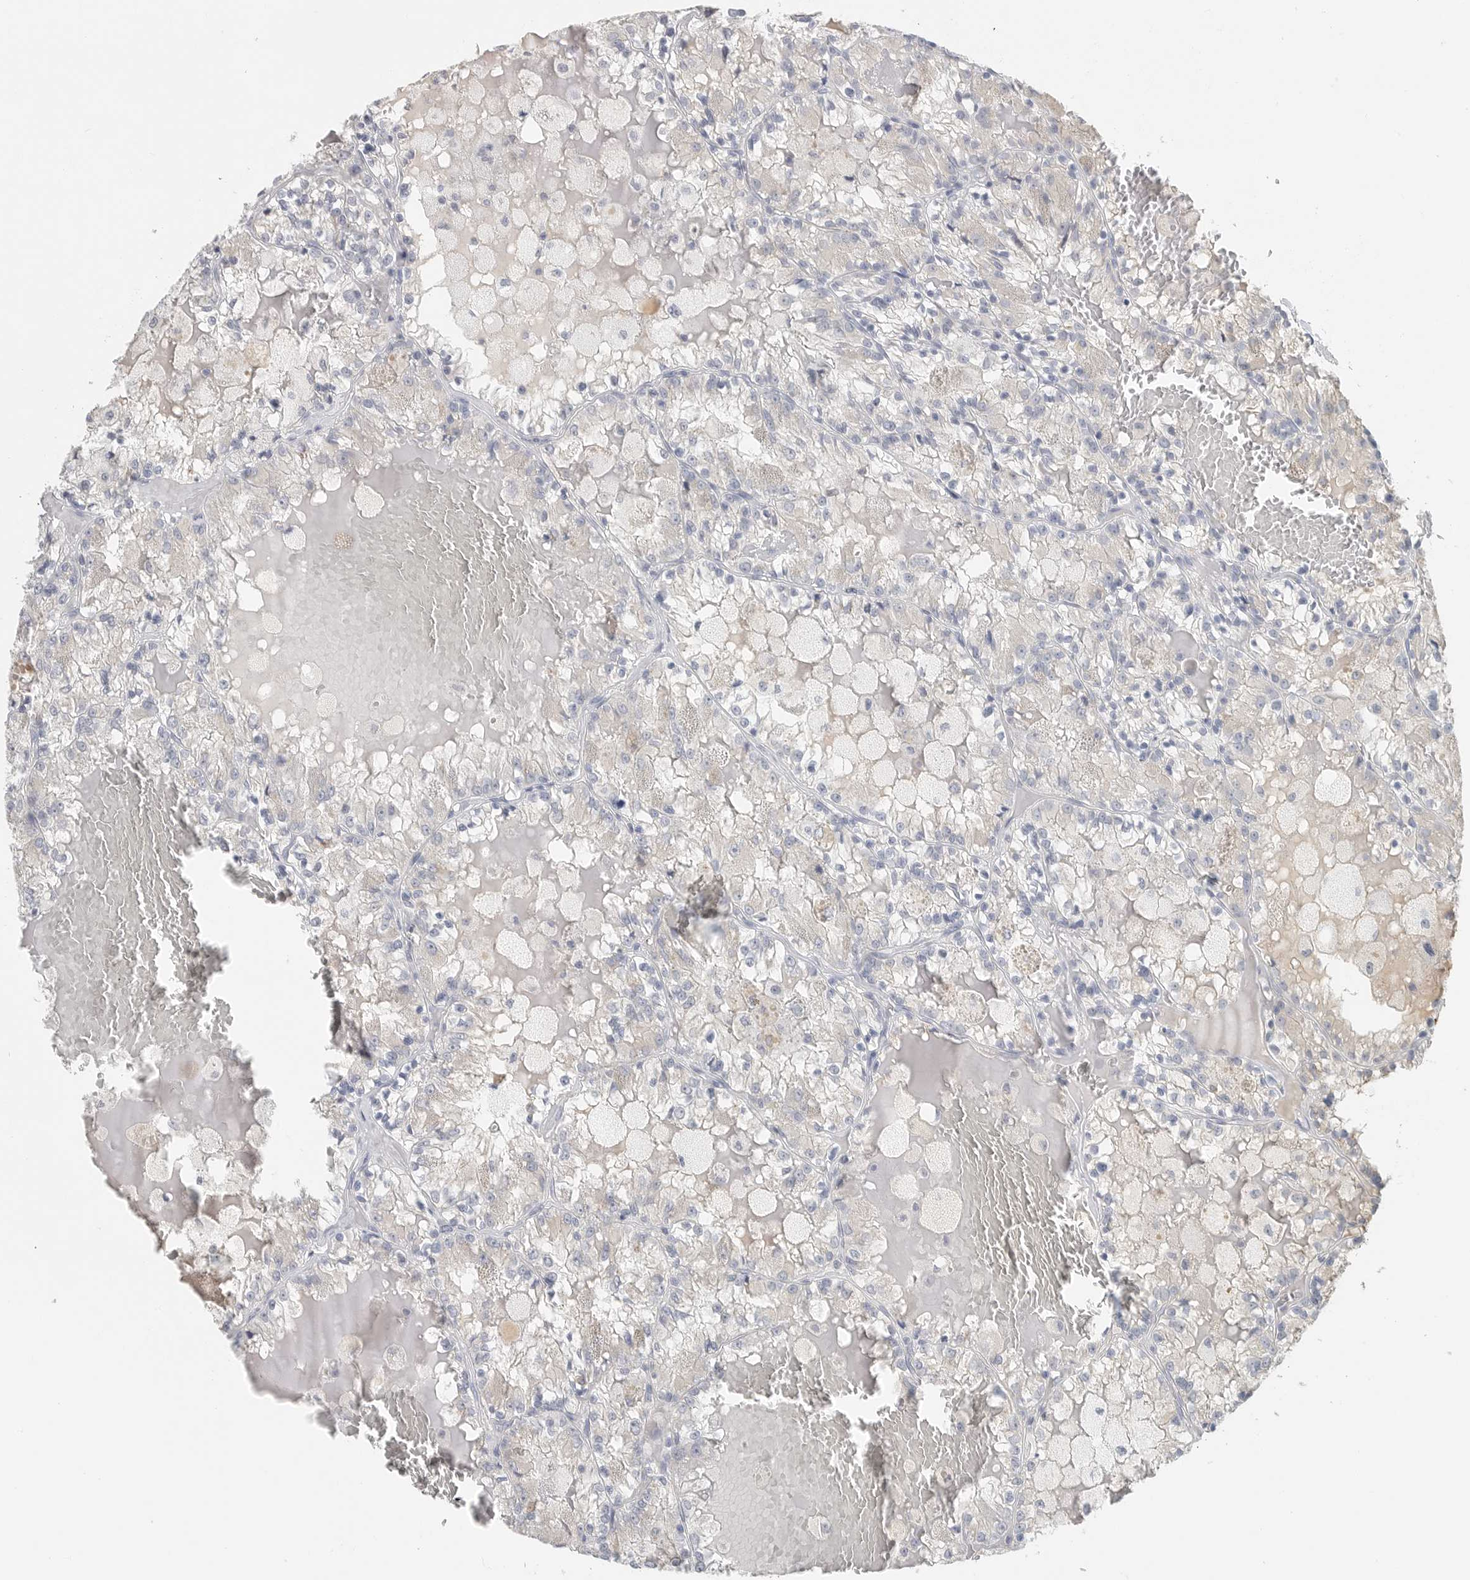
{"staining": {"intensity": "negative", "quantity": "none", "location": "none"}, "tissue": "renal cancer", "cell_type": "Tumor cells", "image_type": "cancer", "snomed": [{"axis": "morphology", "description": "Adenocarcinoma, NOS"}, {"axis": "topography", "description": "Kidney"}], "caption": "The immunohistochemistry photomicrograph has no significant expression in tumor cells of renal cancer tissue. Nuclei are stained in blue.", "gene": "PAM", "patient": {"sex": "female", "age": 56}}